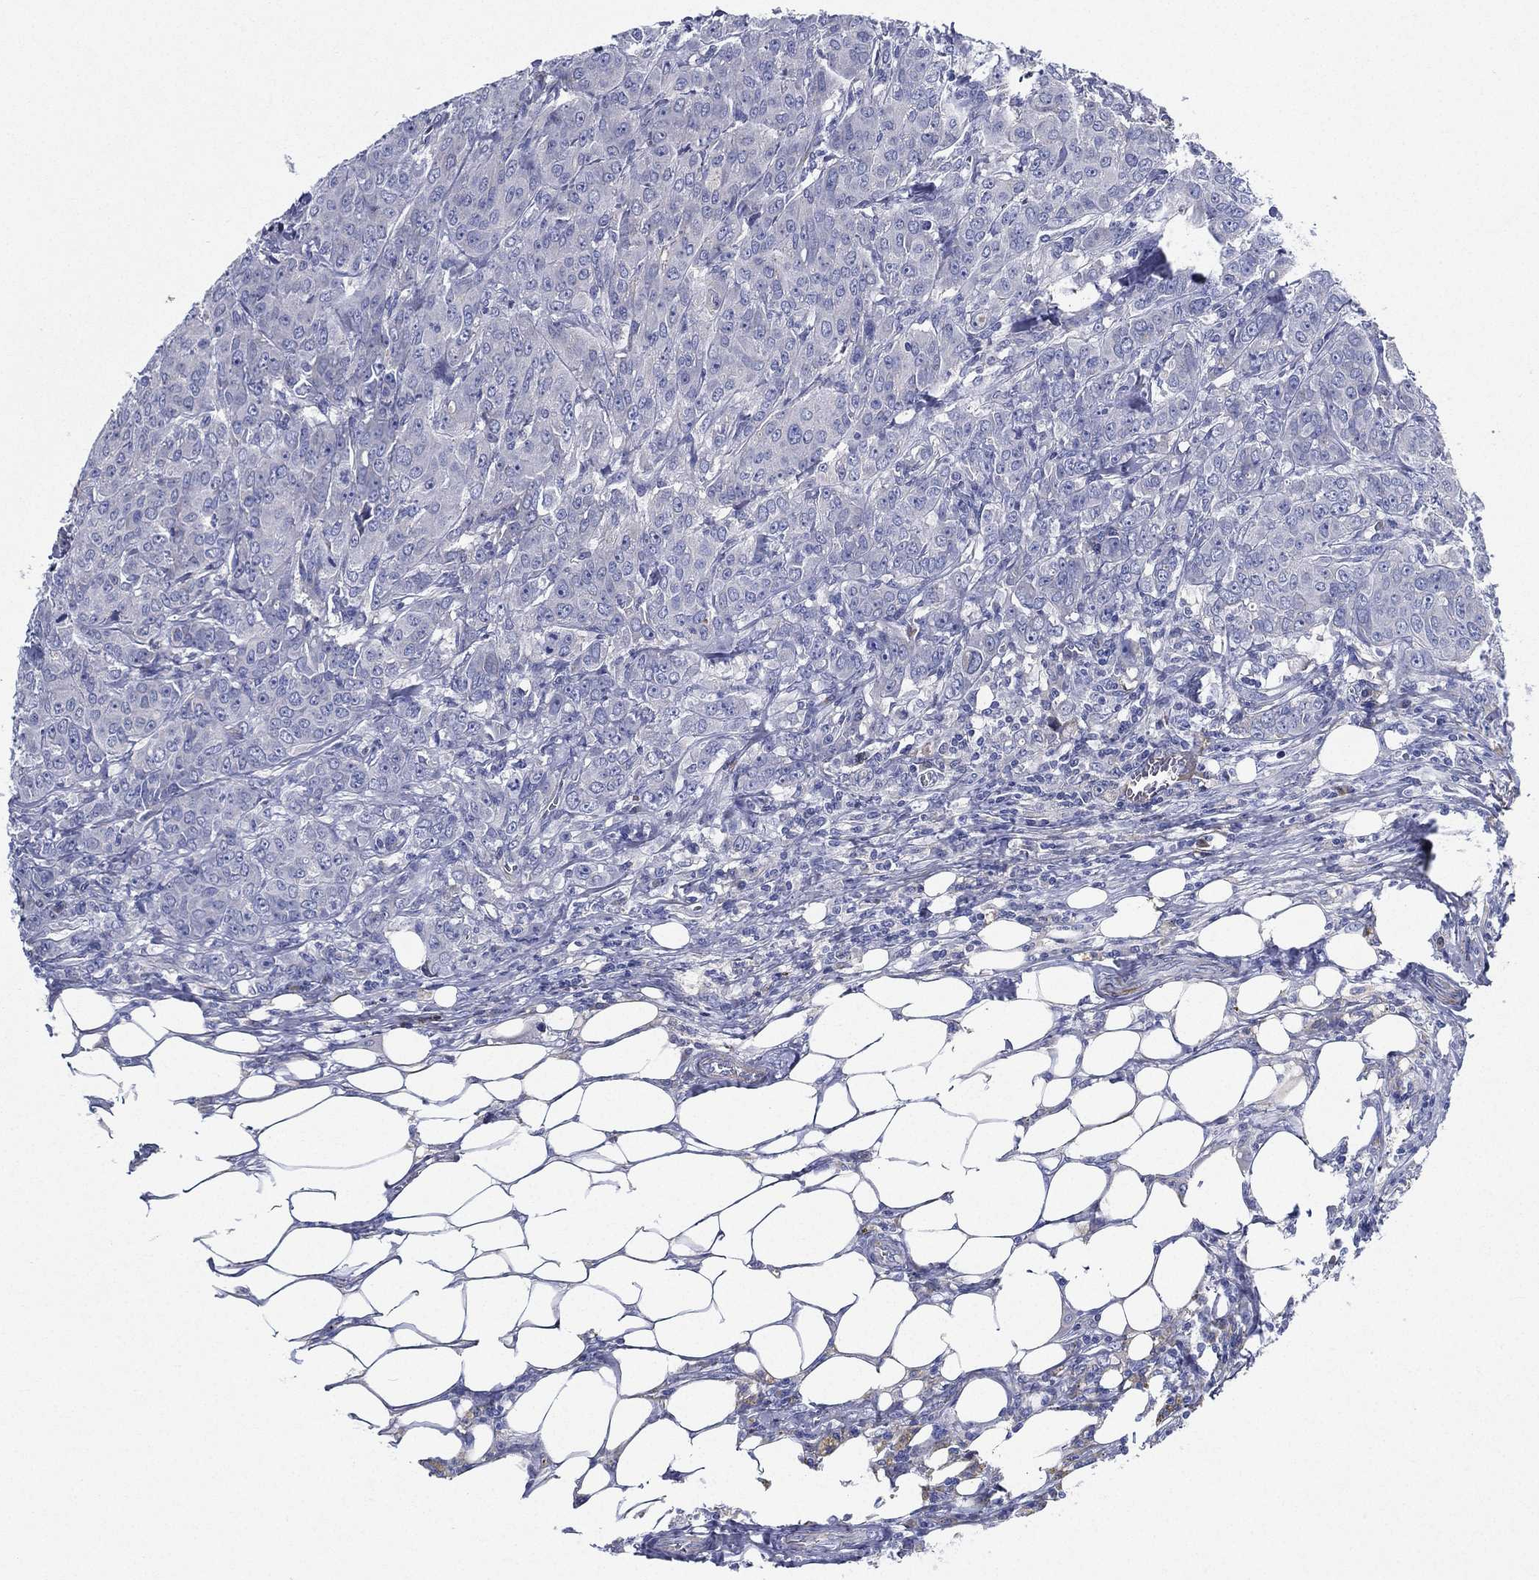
{"staining": {"intensity": "negative", "quantity": "none", "location": "none"}, "tissue": "breast cancer", "cell_type": "Tumor cells", "image_type": "cancer", "snomed": [{"axis": "morphology", "description": "Duct carcinoma"}, {"axis": "topography", "description": "Breast"}], "caption": "DAB (3,3'-diaminobenzidine) immunohistochemical staining of breast cancer (infiltrating ductal carcinoma) reveals no significant positivity in tumor cells.", "gene": "TMPRSS11D", "patient": {"sex": "female", "age": 43}}